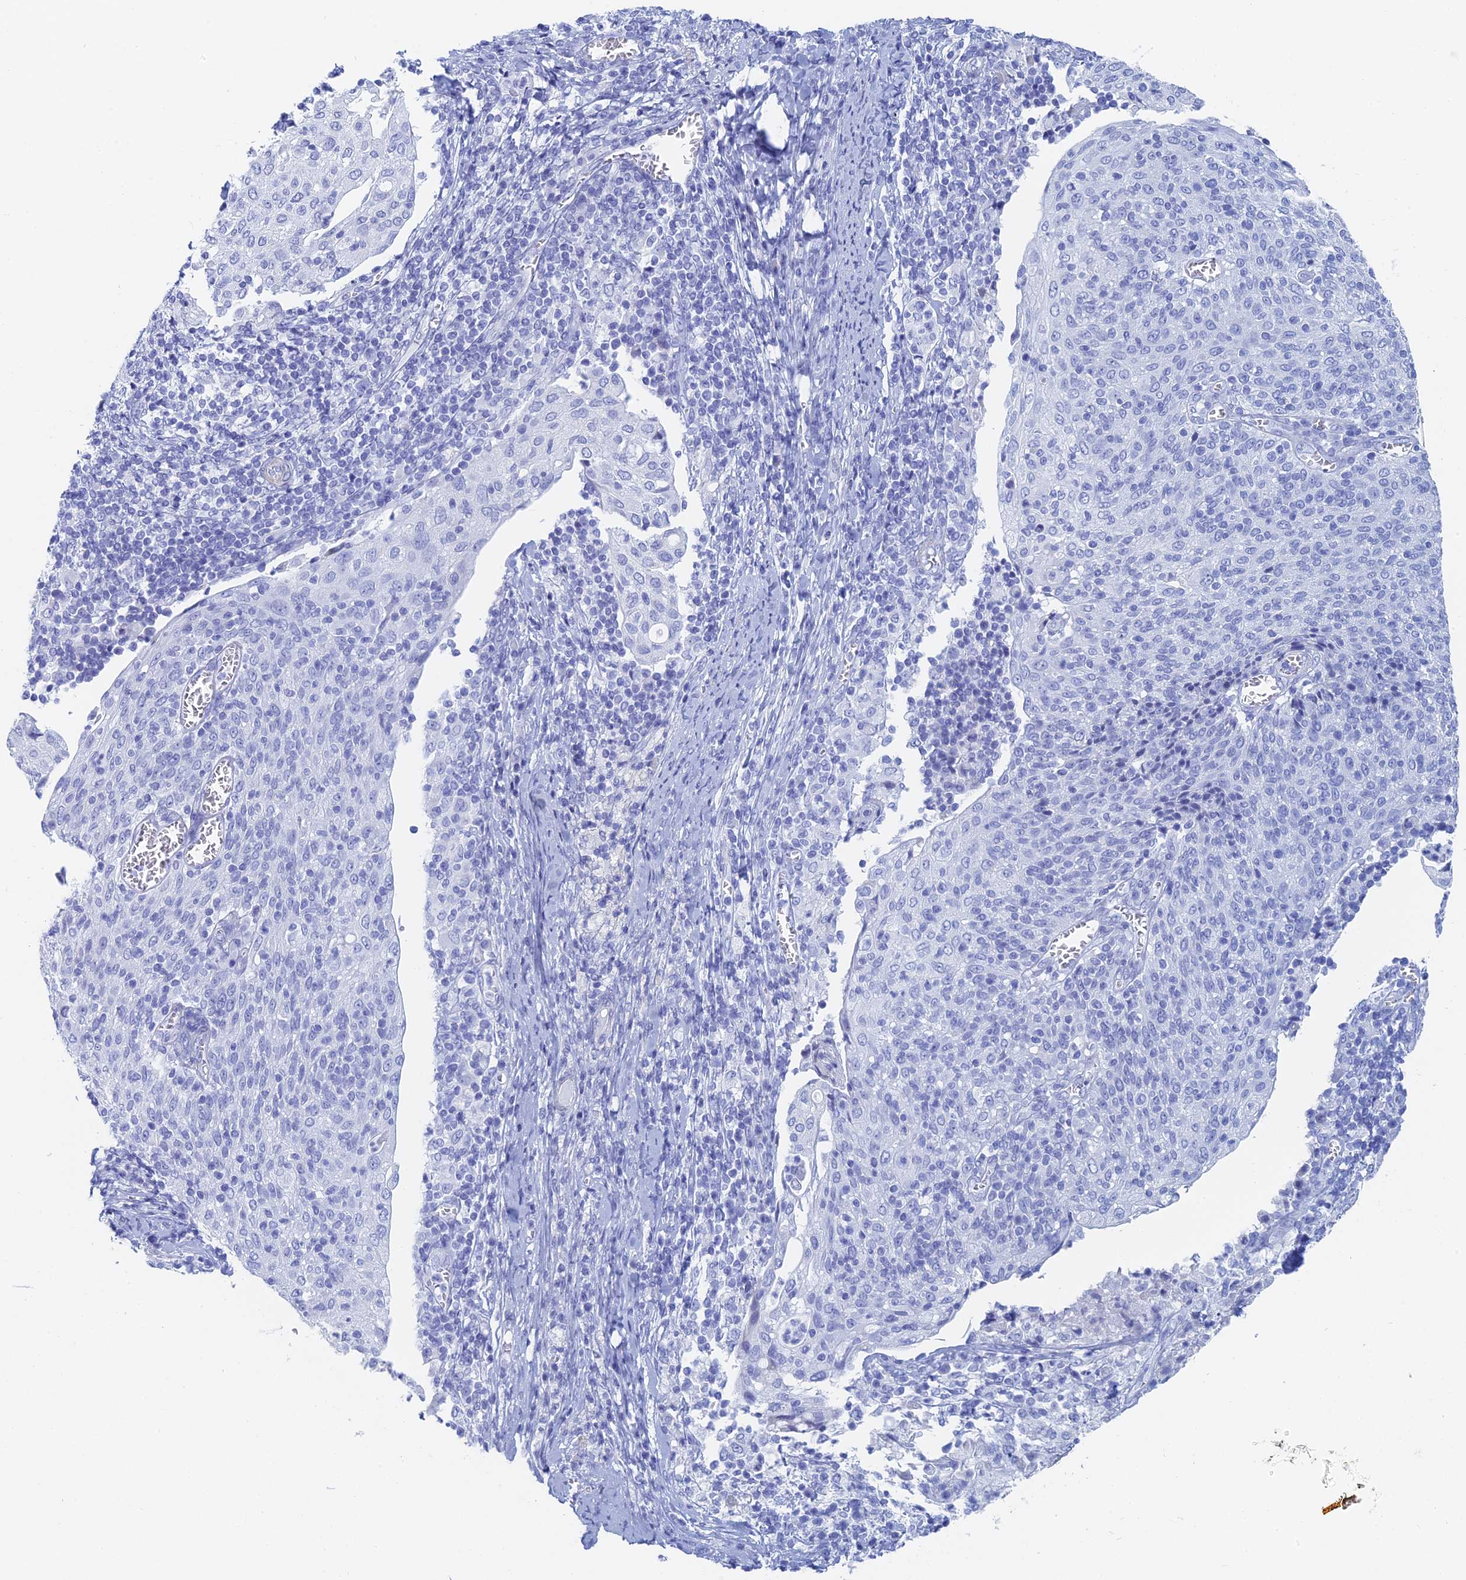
{"staining": {"intensity": "negative", "quantity": "none", "location": "none"}, "tissue": "cervical cancer", "cell_type": "Tumor cells", "image_type": "cancer", "snomed": [{"axis": "morphology", "description": "Squamous cell carcinoma, NOS"}, {"axis": "topography", "description": "Cervix"}], "caption": "Image shows no significant protein positivity in tumor cells of cervical squamous cell carcinoma.", "gene": "KCNK18", "patient": {"sex": "female", "age": 52}}